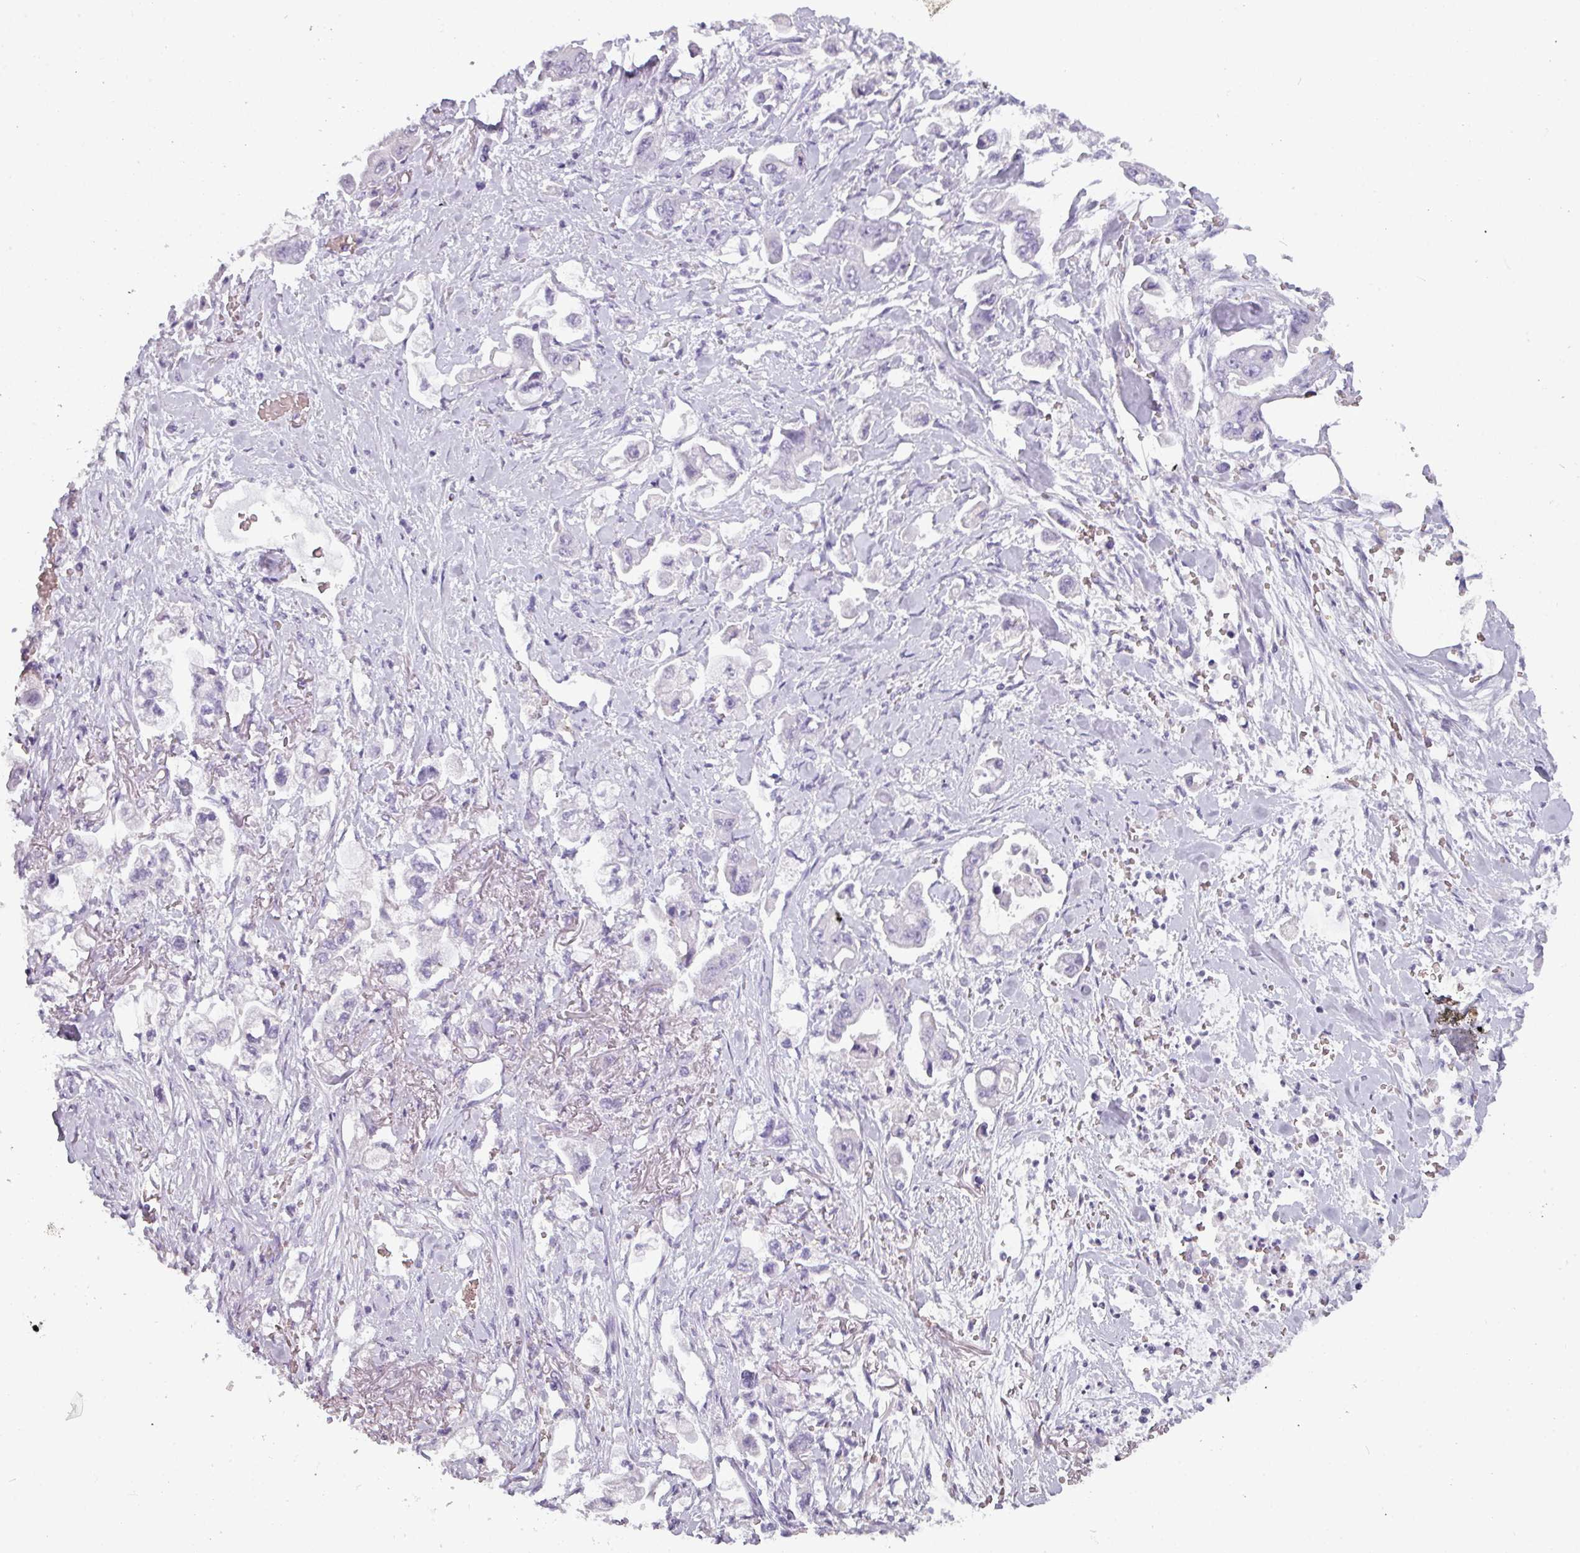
{"staining": {"intensity": "negative", "quantity": "none", "location": "none"}, "tissue": "stomach cancer", "cell_type": "Tumor cells", "image_type": "cancer", "snomed": [{"axis": "morphology", "description": "Adenocarcinoma, NOS"}, {"axis": "topography", "description": "Stomach"}], "caption": "Adenocarcinoma (stomach) was stained to show a protein in brown. There is no significant positivity in tumor cells.", "gene": "AREL1", "patient": {"sex": "male", "age": 62}}